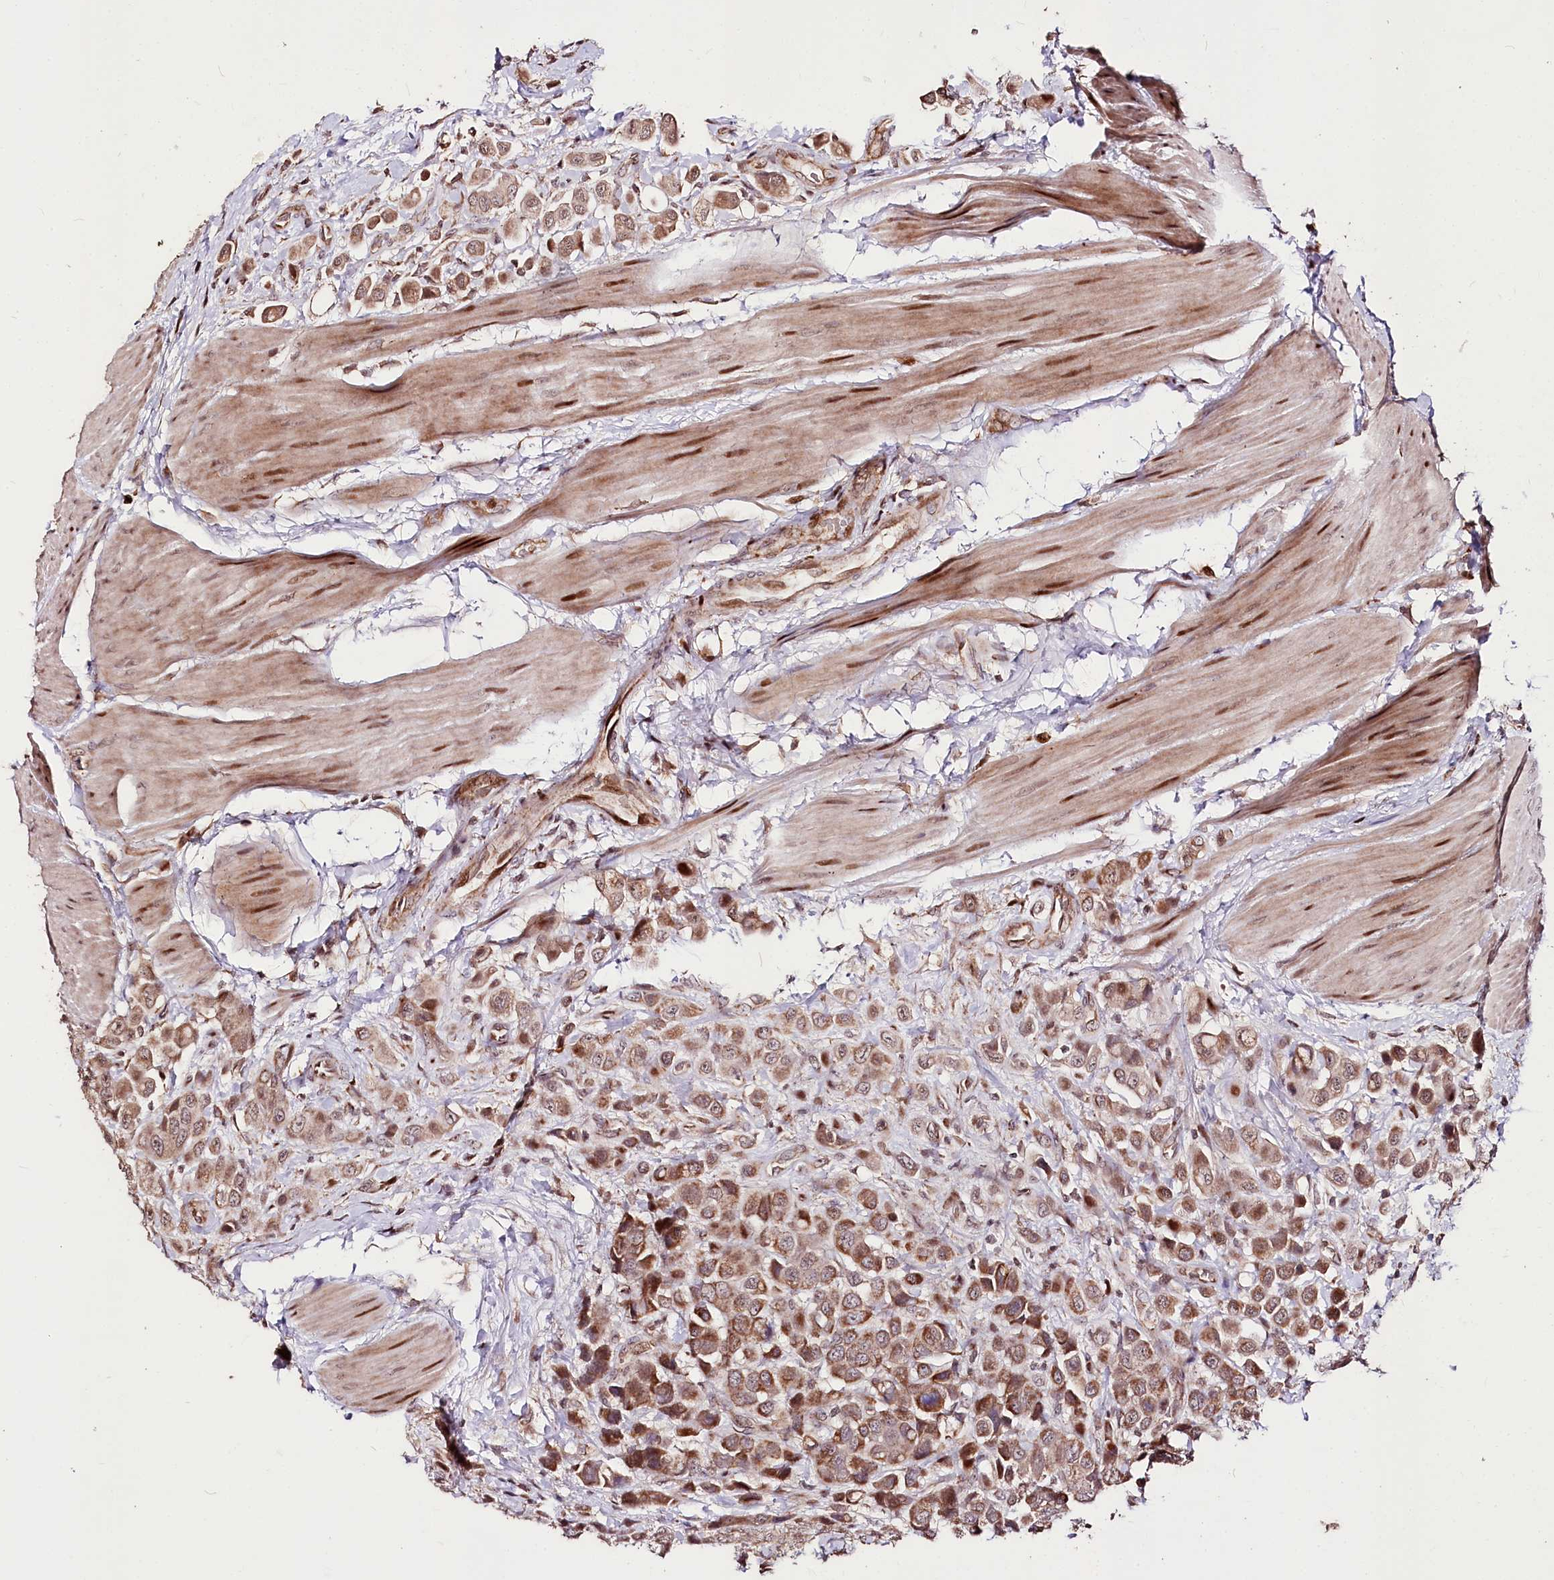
{"staining": {"intensity": "moderate", "quantity": ">75%", "location": "cytoplasmic/membranous"}, "tissue": "urothelial cancer", "cell_type": "Tumor cells", "image_type": "cancer", "snomed": [{"axis": "morphology", "description": "Urothelial carcinoma, High grade"}, {"axis": "topography", "description": "Urinary bladder"}], "caption": "Immunohistochemical staining of urothelial cancer displays medium levels of moderate cytoplasmic/membranous positivity in approximately >75% of tumor cells.", "gene": "CARD19", "patient": {"sex": "male", "age": 50}}